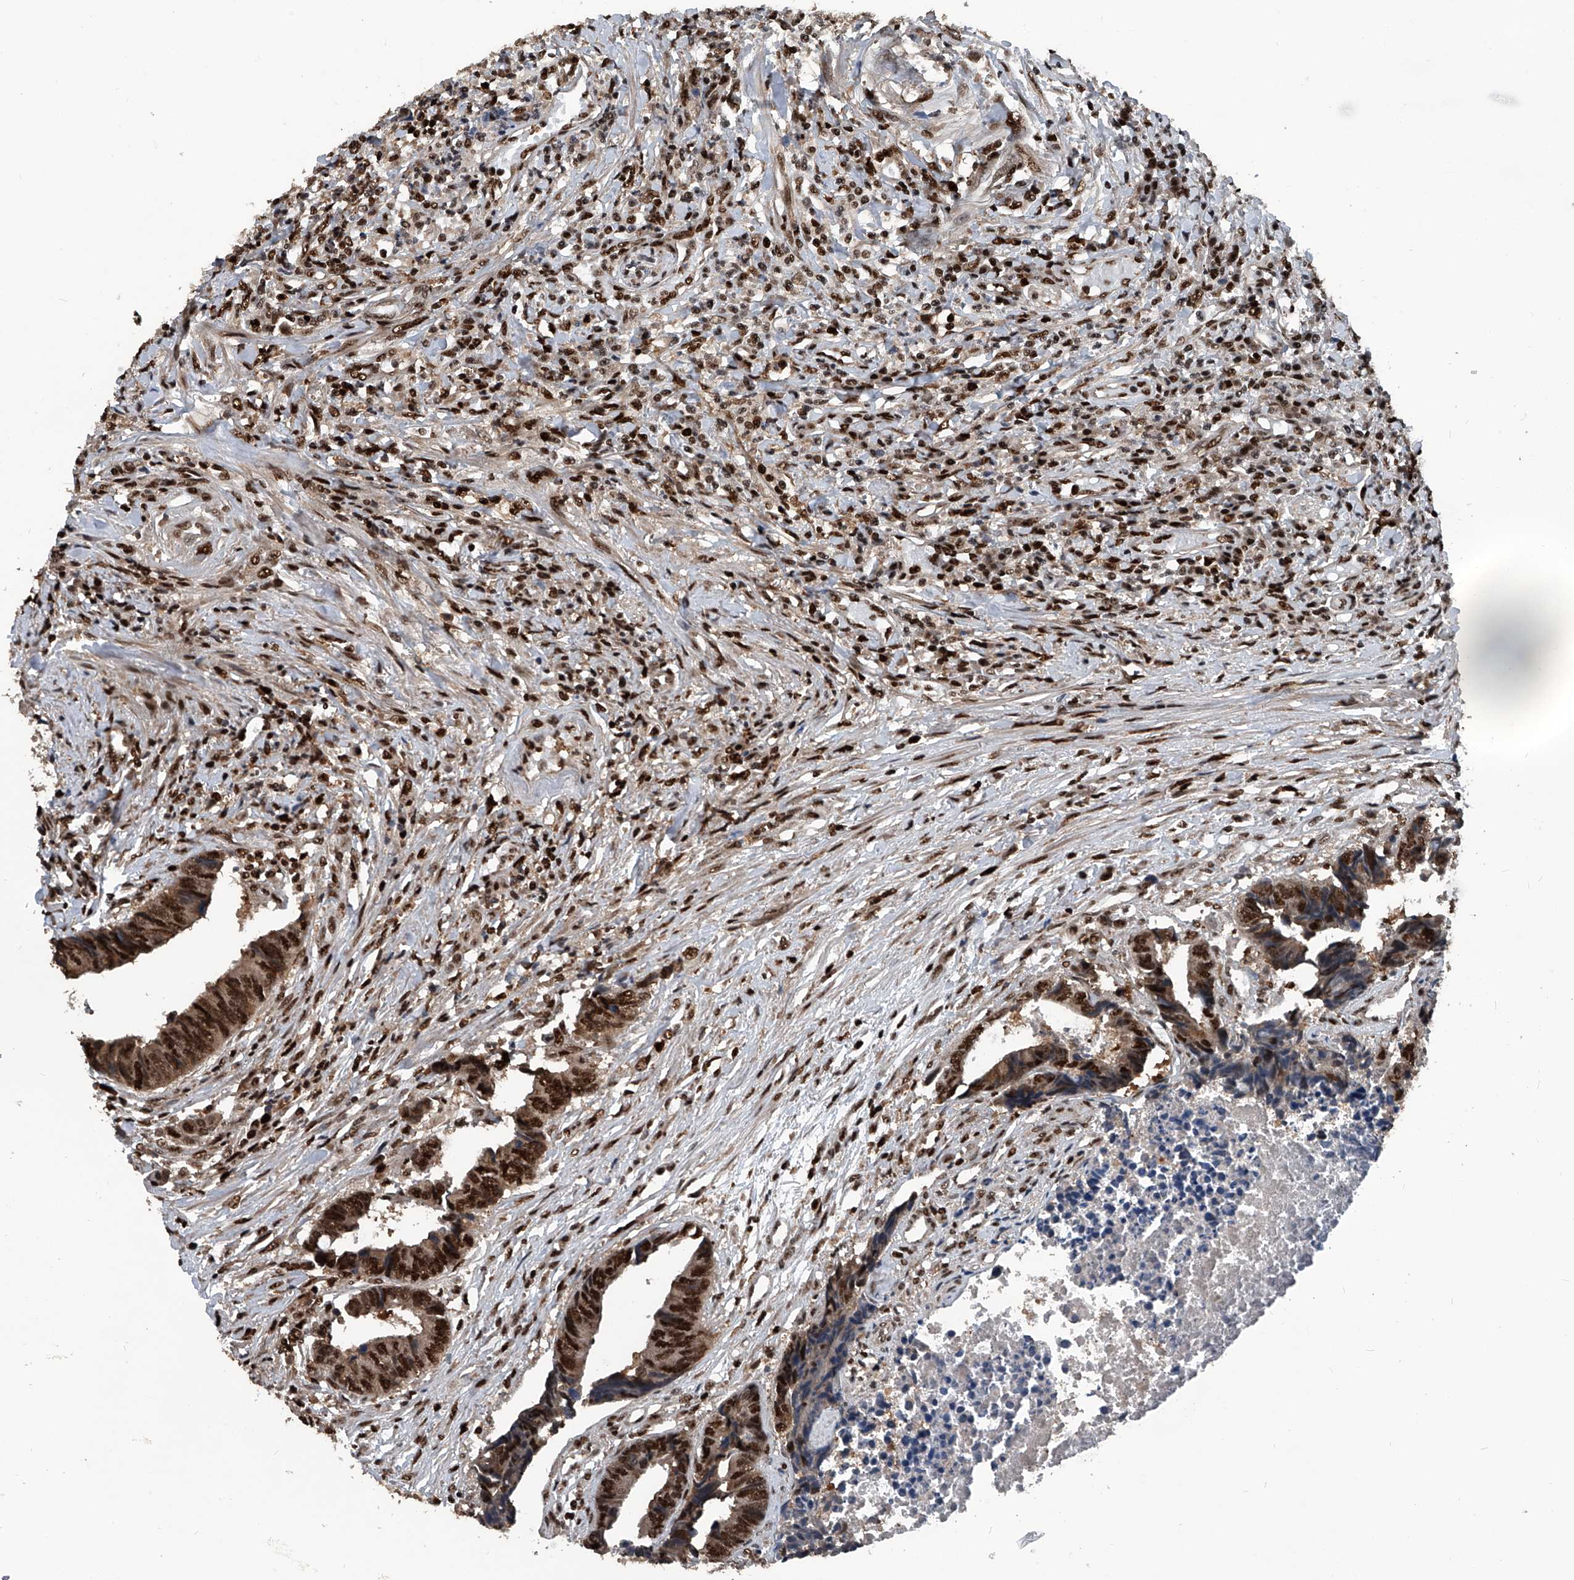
{"staining": {"intensity": "strong", "quantity": ">75%", "location": "nuclear"}, "tissue": "colorectal cancer", "cell_type": "Tumor cells", "image_type": "cancer", "snomed": [{"axis": "morphology", "description": "Adenocarcinoma, NOS"}, {"axis": "topography", "description": "Rectum"}], "caption": "This image displays colorectal cancer stained with immunohistochemistry (IHC) to label a protein in brown. The nuclear of tumor cells show strong positivity for the protein. Nuclei are counter-stained blue.", "gene": "FKBP5", "patient": {"sex": "male", "age": 84}}